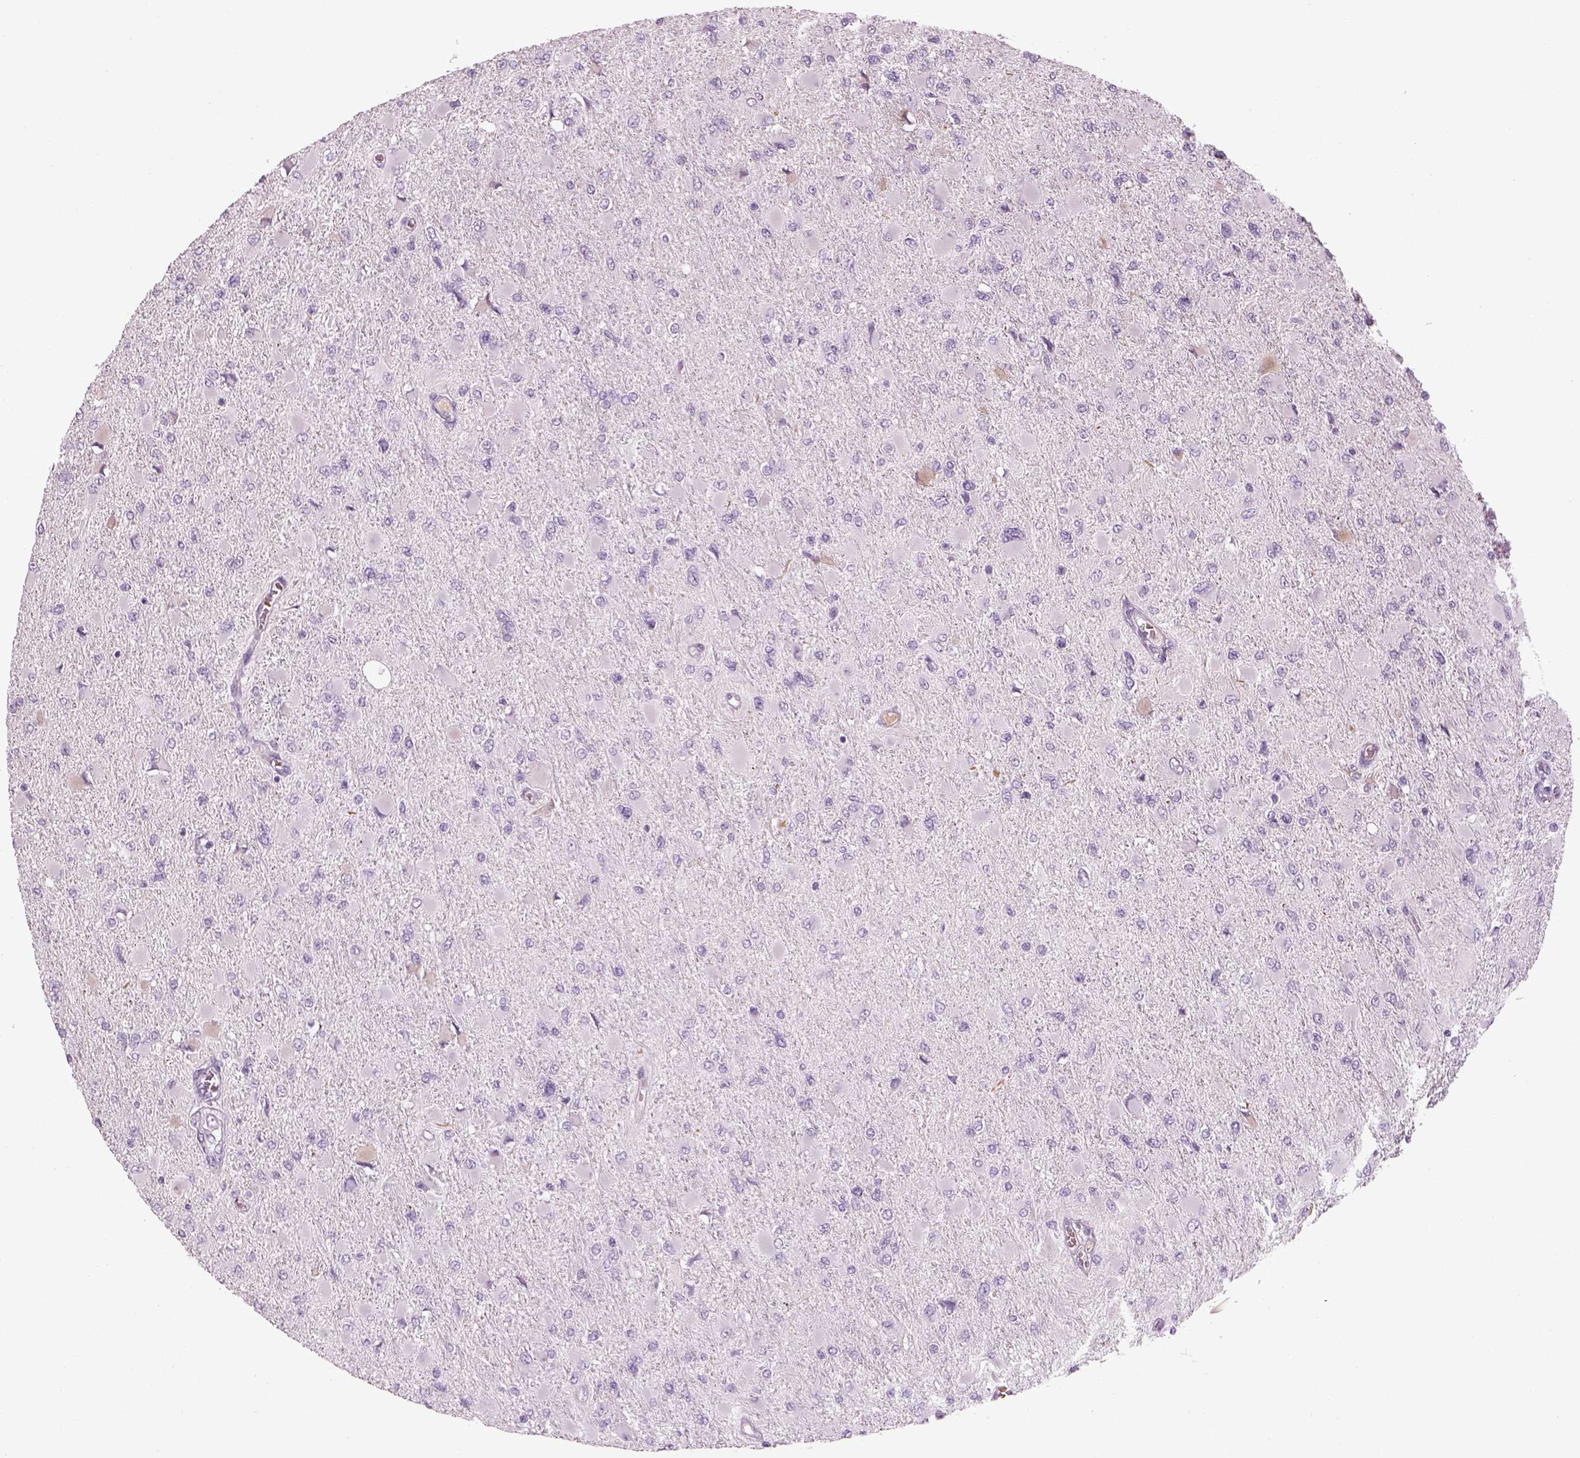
{"staining": {"intensity": "negative", "quantity": "none", "location": "none"}, "tissue": "glioma", "cell_type": "Tumor cells", "image_type": "cancer", "snomed": [{"axis": "morphology", "description": "Glioma, malignant, High grade"}, {"axis": "topography", "description": "Cerebral cortex"}], "caption": "This histopathology image is of glioma stained with IHC to label a protein in brown with the nuclei are counter-stained blue. There is no staining in tumor cells.", "gene": "PABPC1L2B", "patient": {"sex": "female", "age": 36}}